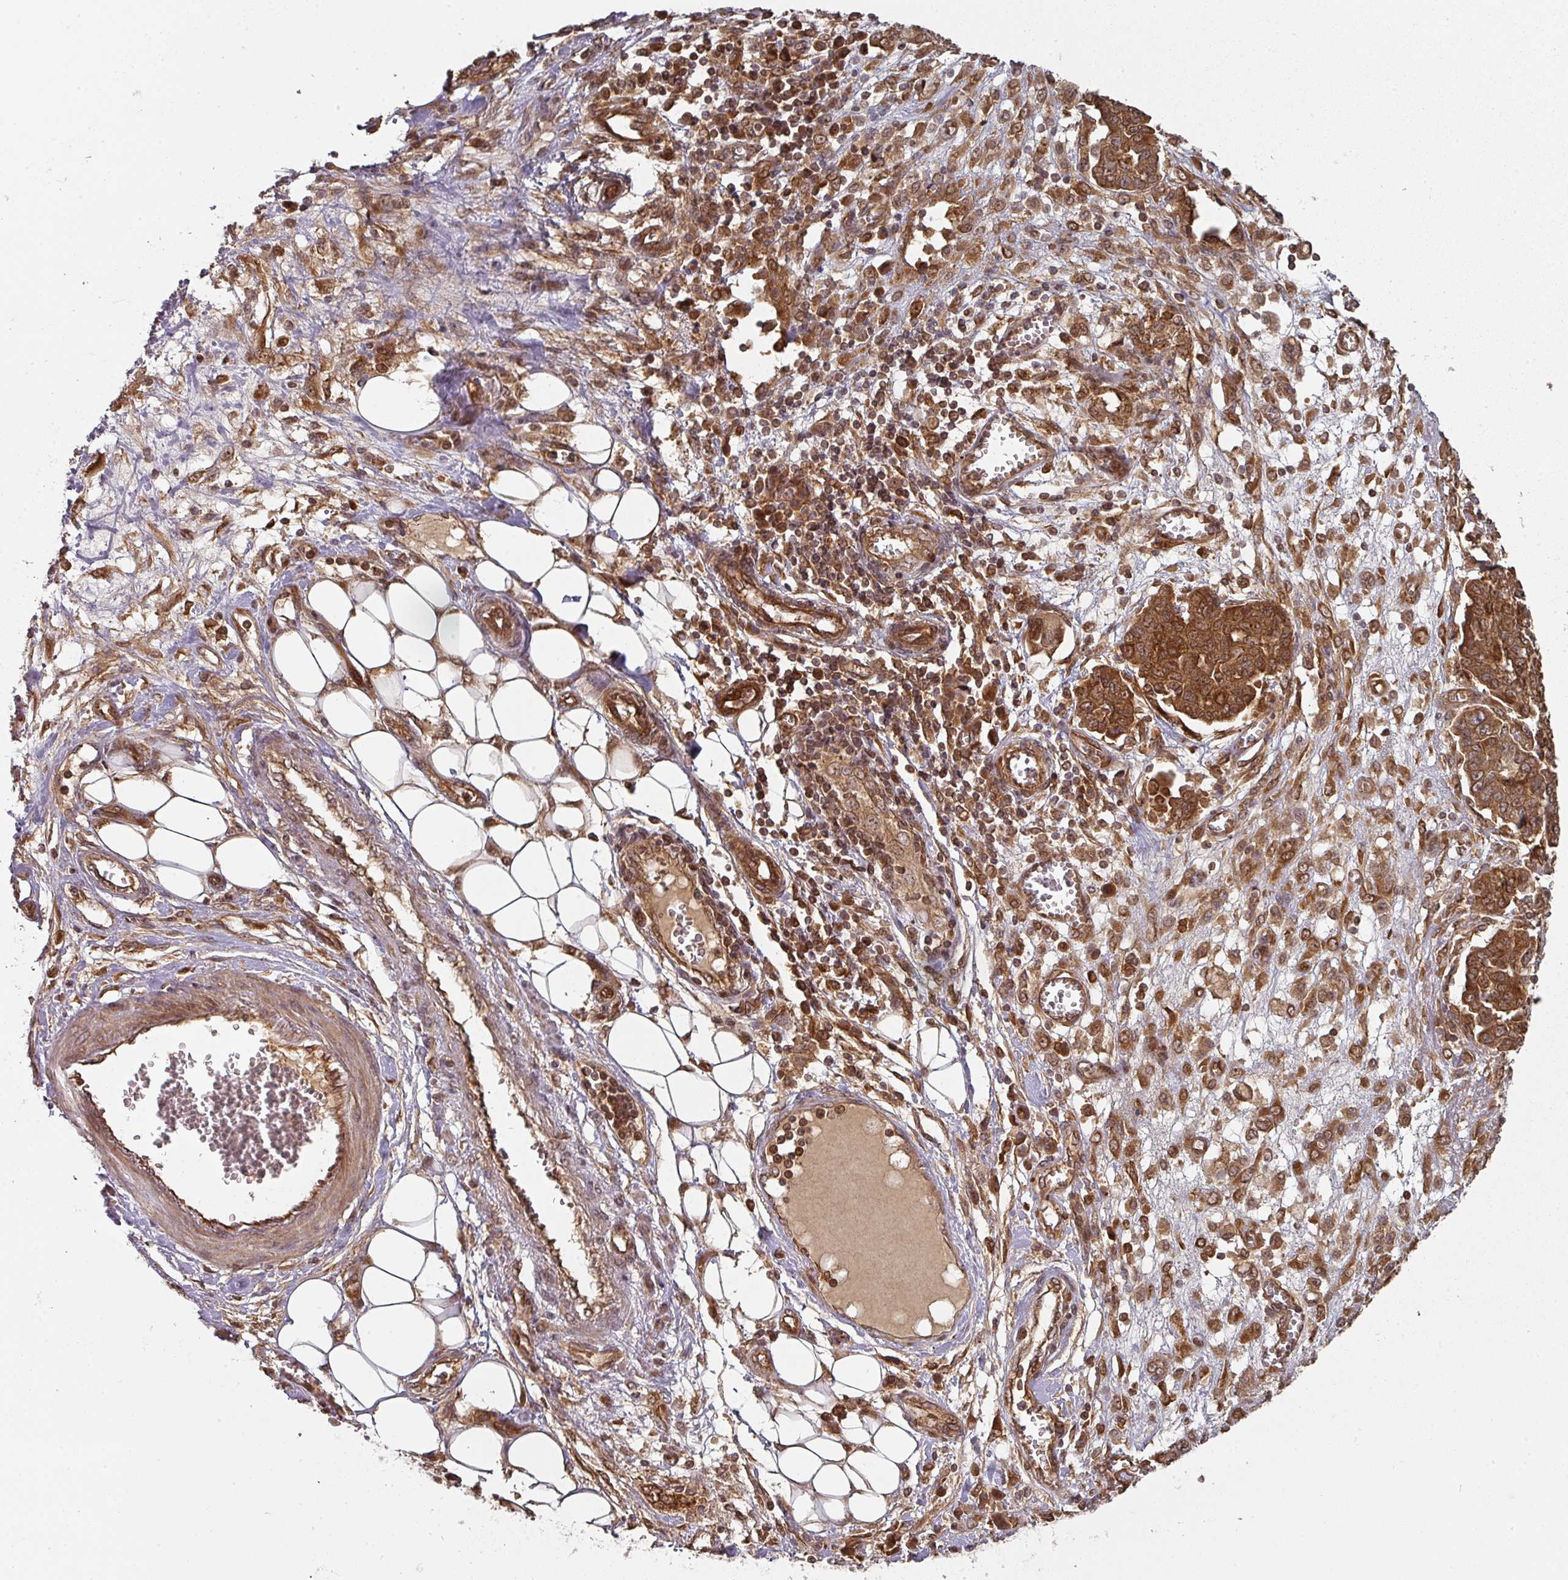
{"staining": {"intensity": "strong", "quantity": ">75%", "location": "cytoplasmic/membranous"}, "tissue": "ovarian cancer", "cell_type": "Tumor cells", "image_type": "cancer", "snomed": [{"axis": "morphology", "description": "Cystadenocarcinoma, serous, NOS"}, {"axis": "topography", "description": "Soft tissue"}, {"axis": "topography", "description": "Ovary"}], "caption": "A photomicrograph of human ovarian cancer (serous cystadenocarcinoma) stained for a protein shows strong cytoplasmic/membranous brown staining in tumor cells.", "gene": "EIF4EBP2", "patient": {"sex": "female", "age": 57}}